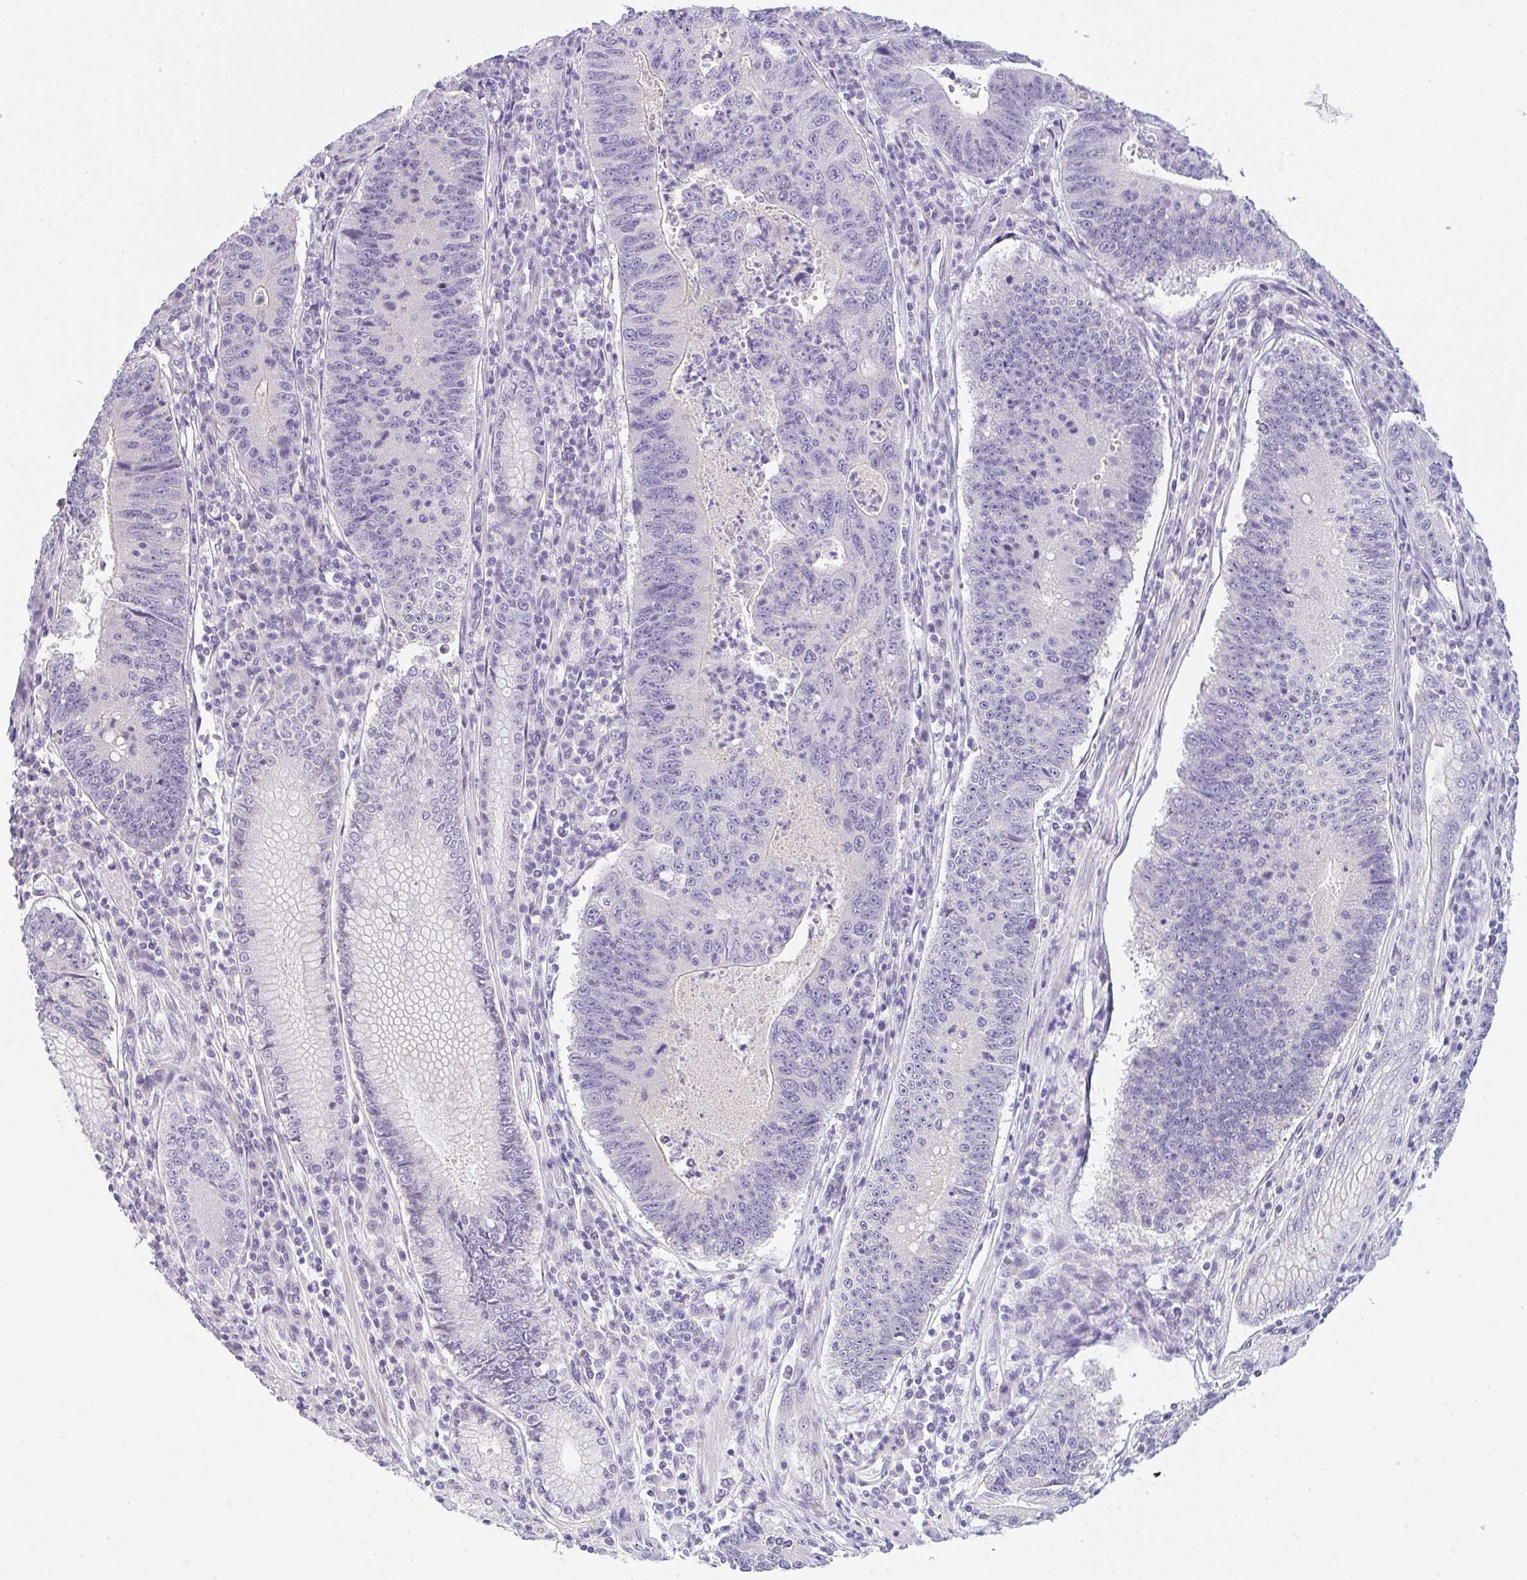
{"staining": {"intensity": "negative", "quantity": "none", "location": "none"}, "tissue": "stomach cancer", "cell_type": "Tumor cells", "image_type": "cancer", "snomed": [{"axis": "morphology", "description": "Adenocarcinoma, NOS"}, {"axis": "topography", "description": "Stomach"}], "caption": "Tumor cells are negative for brown protein staining in adenocarcinoma (stomach). Nuclei are stained in blue.", "gene": "LPAR4", "patient": {"sex": "male", "age": 59}}